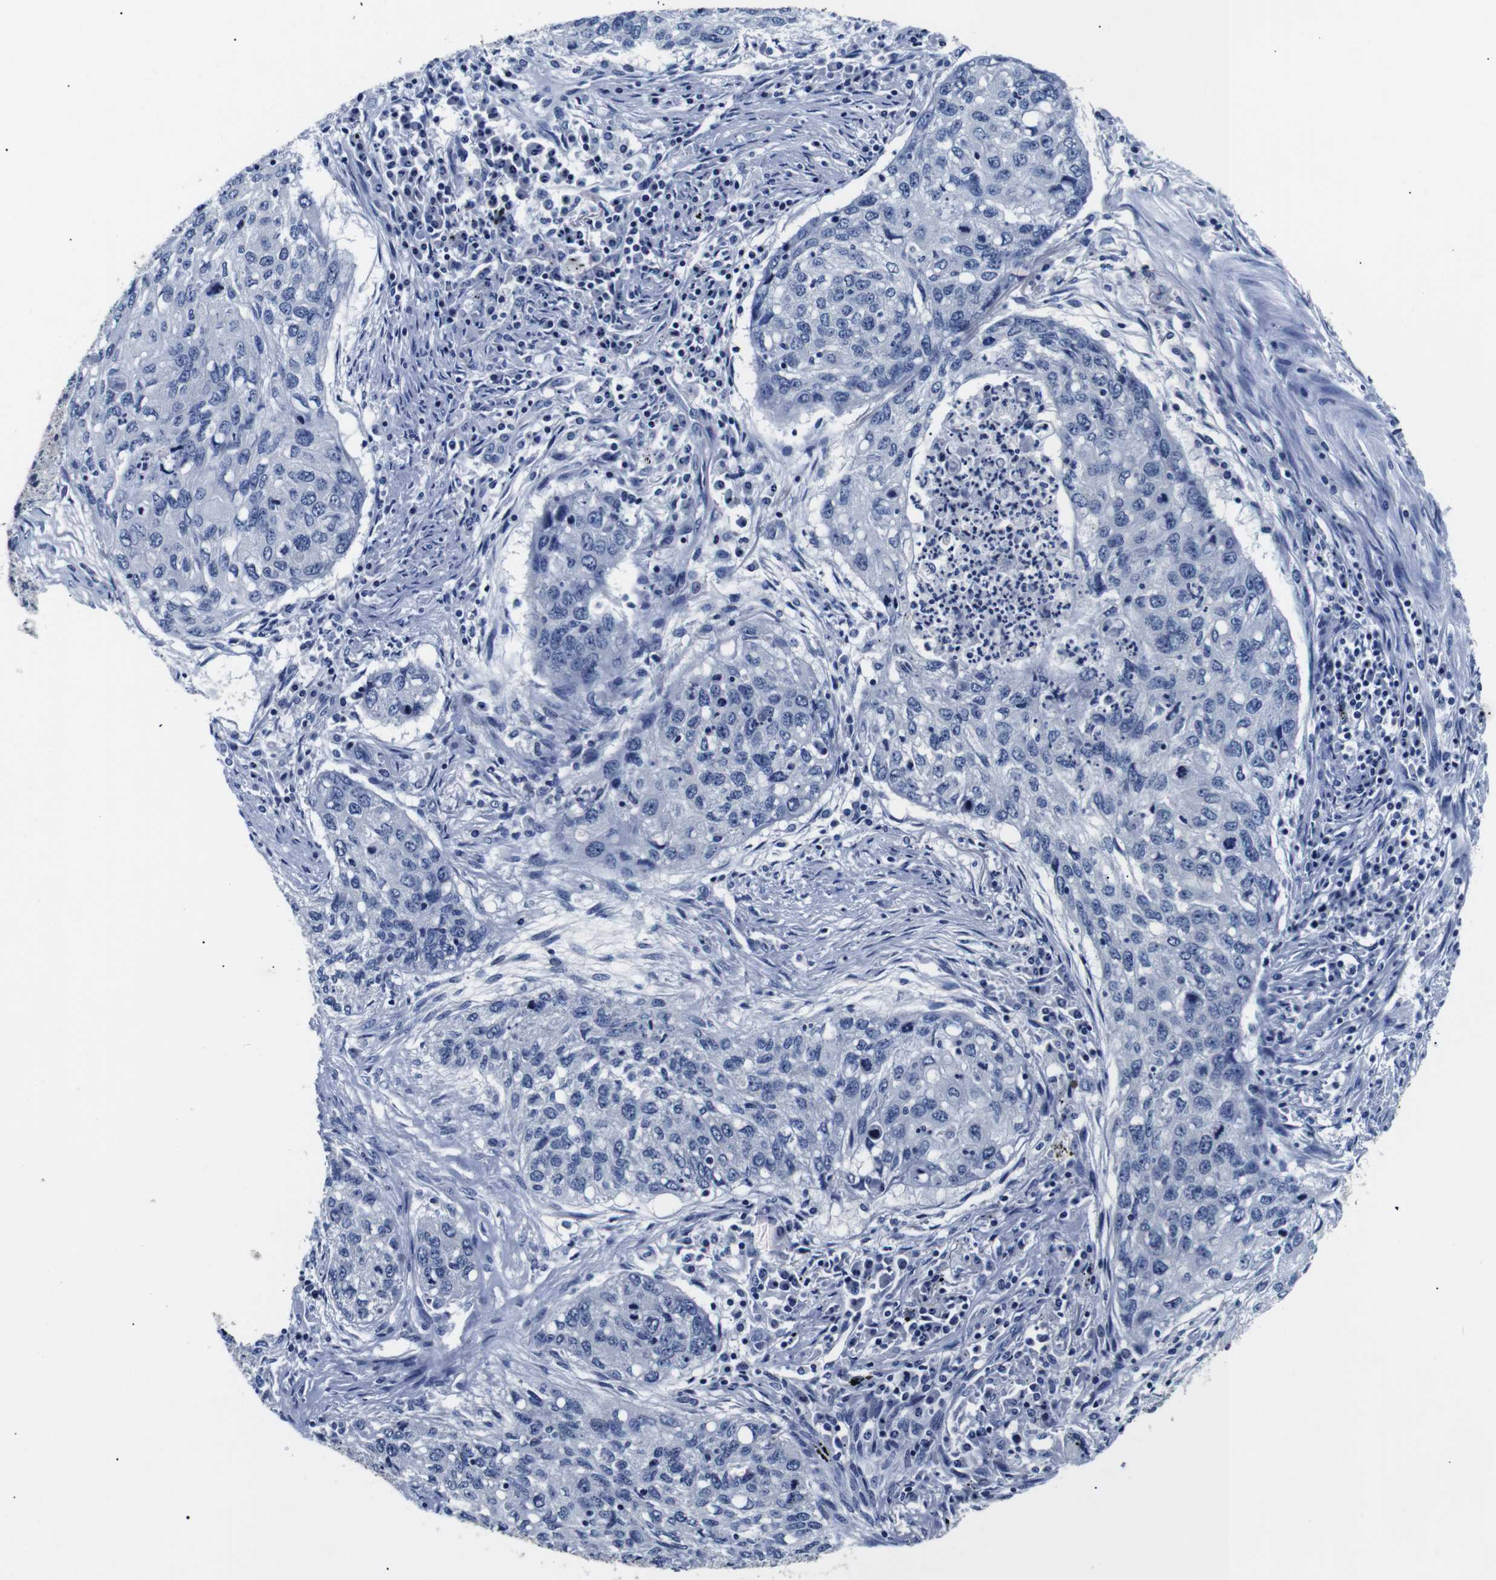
{"staining": {"intensity": "negative", "quantity": "none", "location": "none"}, "tissue": "lung cancer", "cell_type": "Tumor cells", "image_type": "cancer", "snomed": [{"axis": "morphology", "description": "Squamous cell carcinoma, NOS"}, {"axis": "topography", "description": "Lung"}], "caption": "DAB (3,3'-diaminobenzidine) immunohistochemical staining of lung cancer demonstrates no significant positivity in tumor cells.", "gene": "GAP43", "patient": {"sex": "female", "age": 63}}